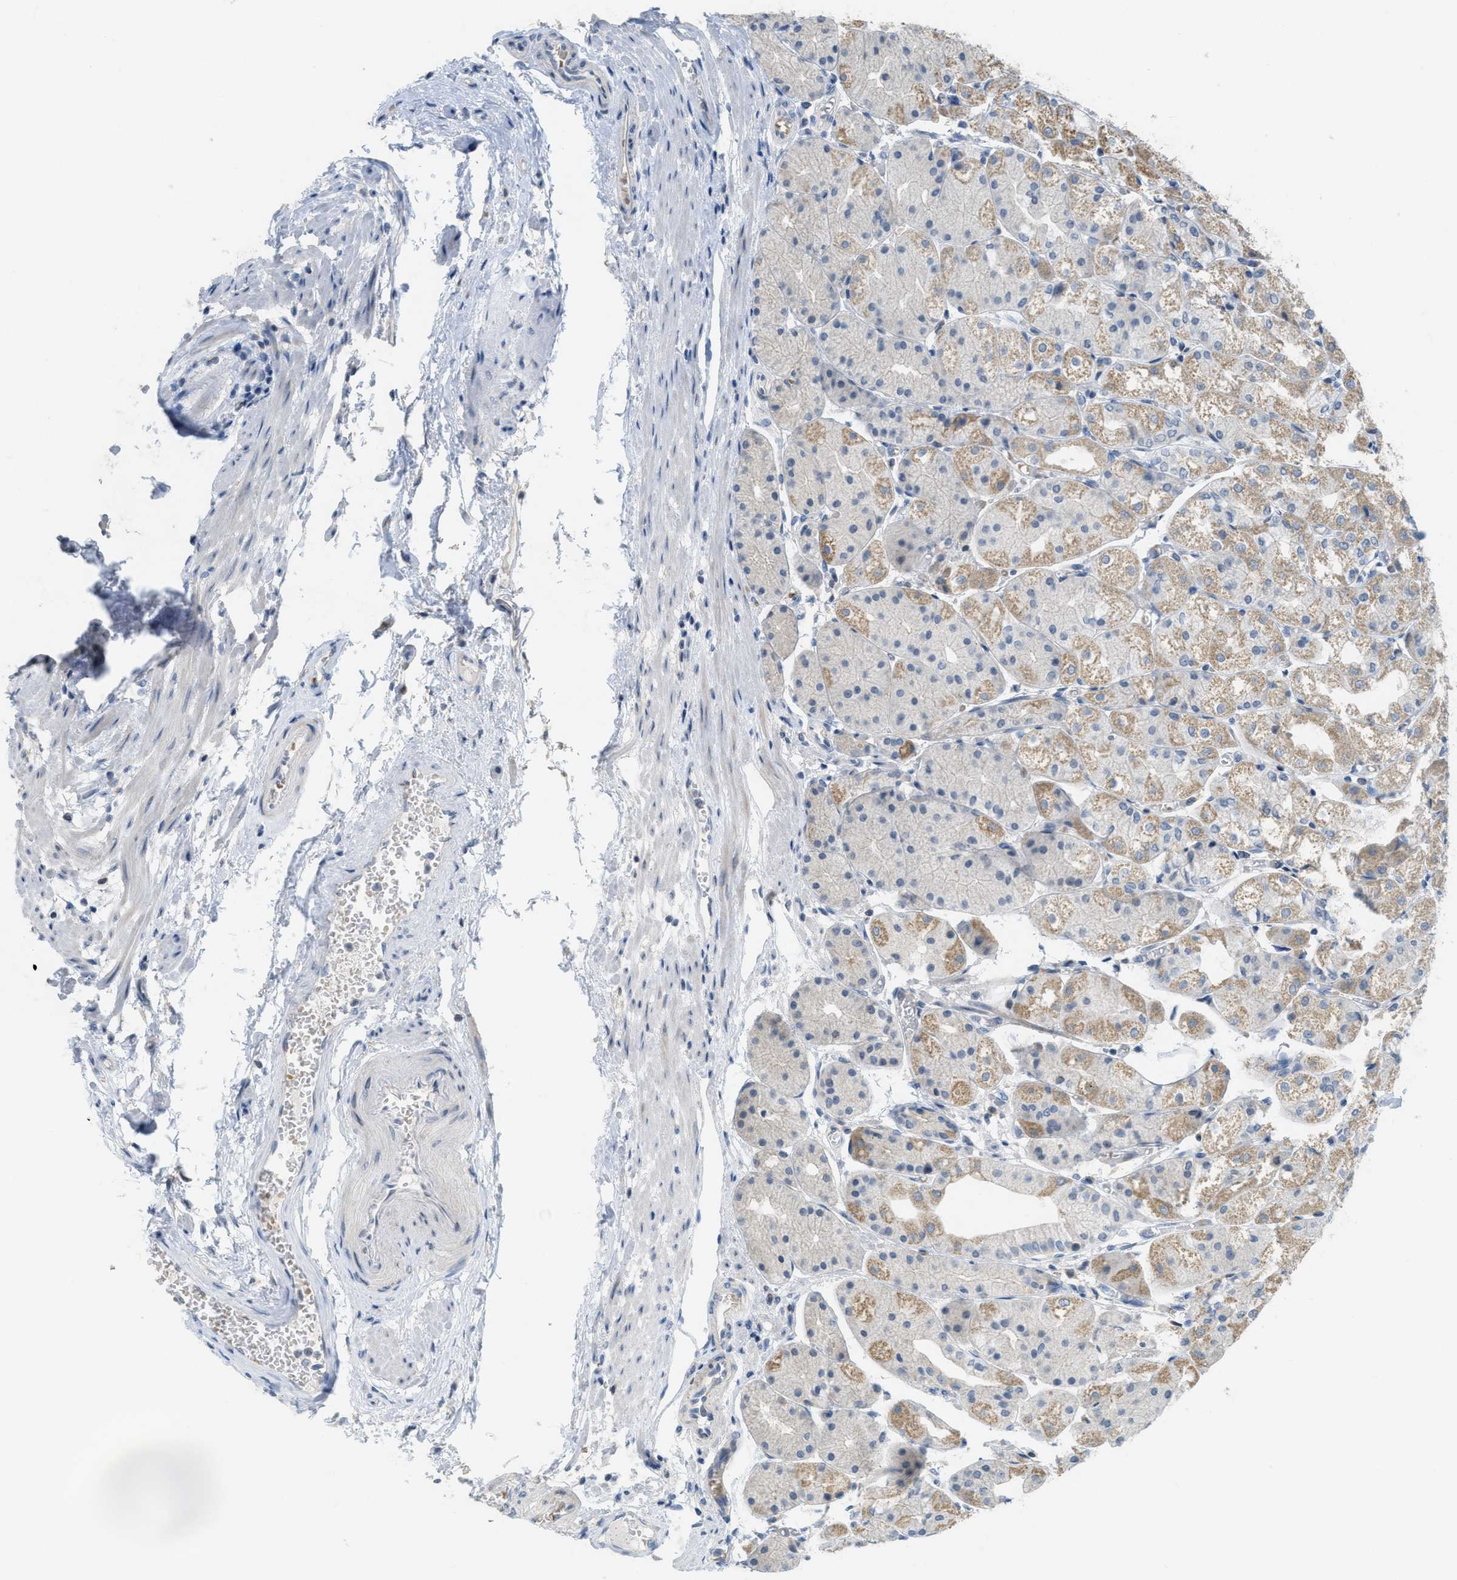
{"staining": {"intensity": "moderate", "quantity": "<25%", "location": "cytoplasmic/membranous"}, "tissue": "stomach", "cell_type": "Glandular cells", "image_type": "normal", "snomed": [{"axis": "morphology", "description": "Normal tissue, NOS"}, {"axis": "topography", "description": "Stomach, upper"}], "caption": "This histopathology image exhibits IHC staining of benign human stomach, with low moderate cytoplasmic/membranous staining in approximately <25% of glandular cells.", "gene": "TXNDC2", "patient": {"sex": "male", "age": 72}}